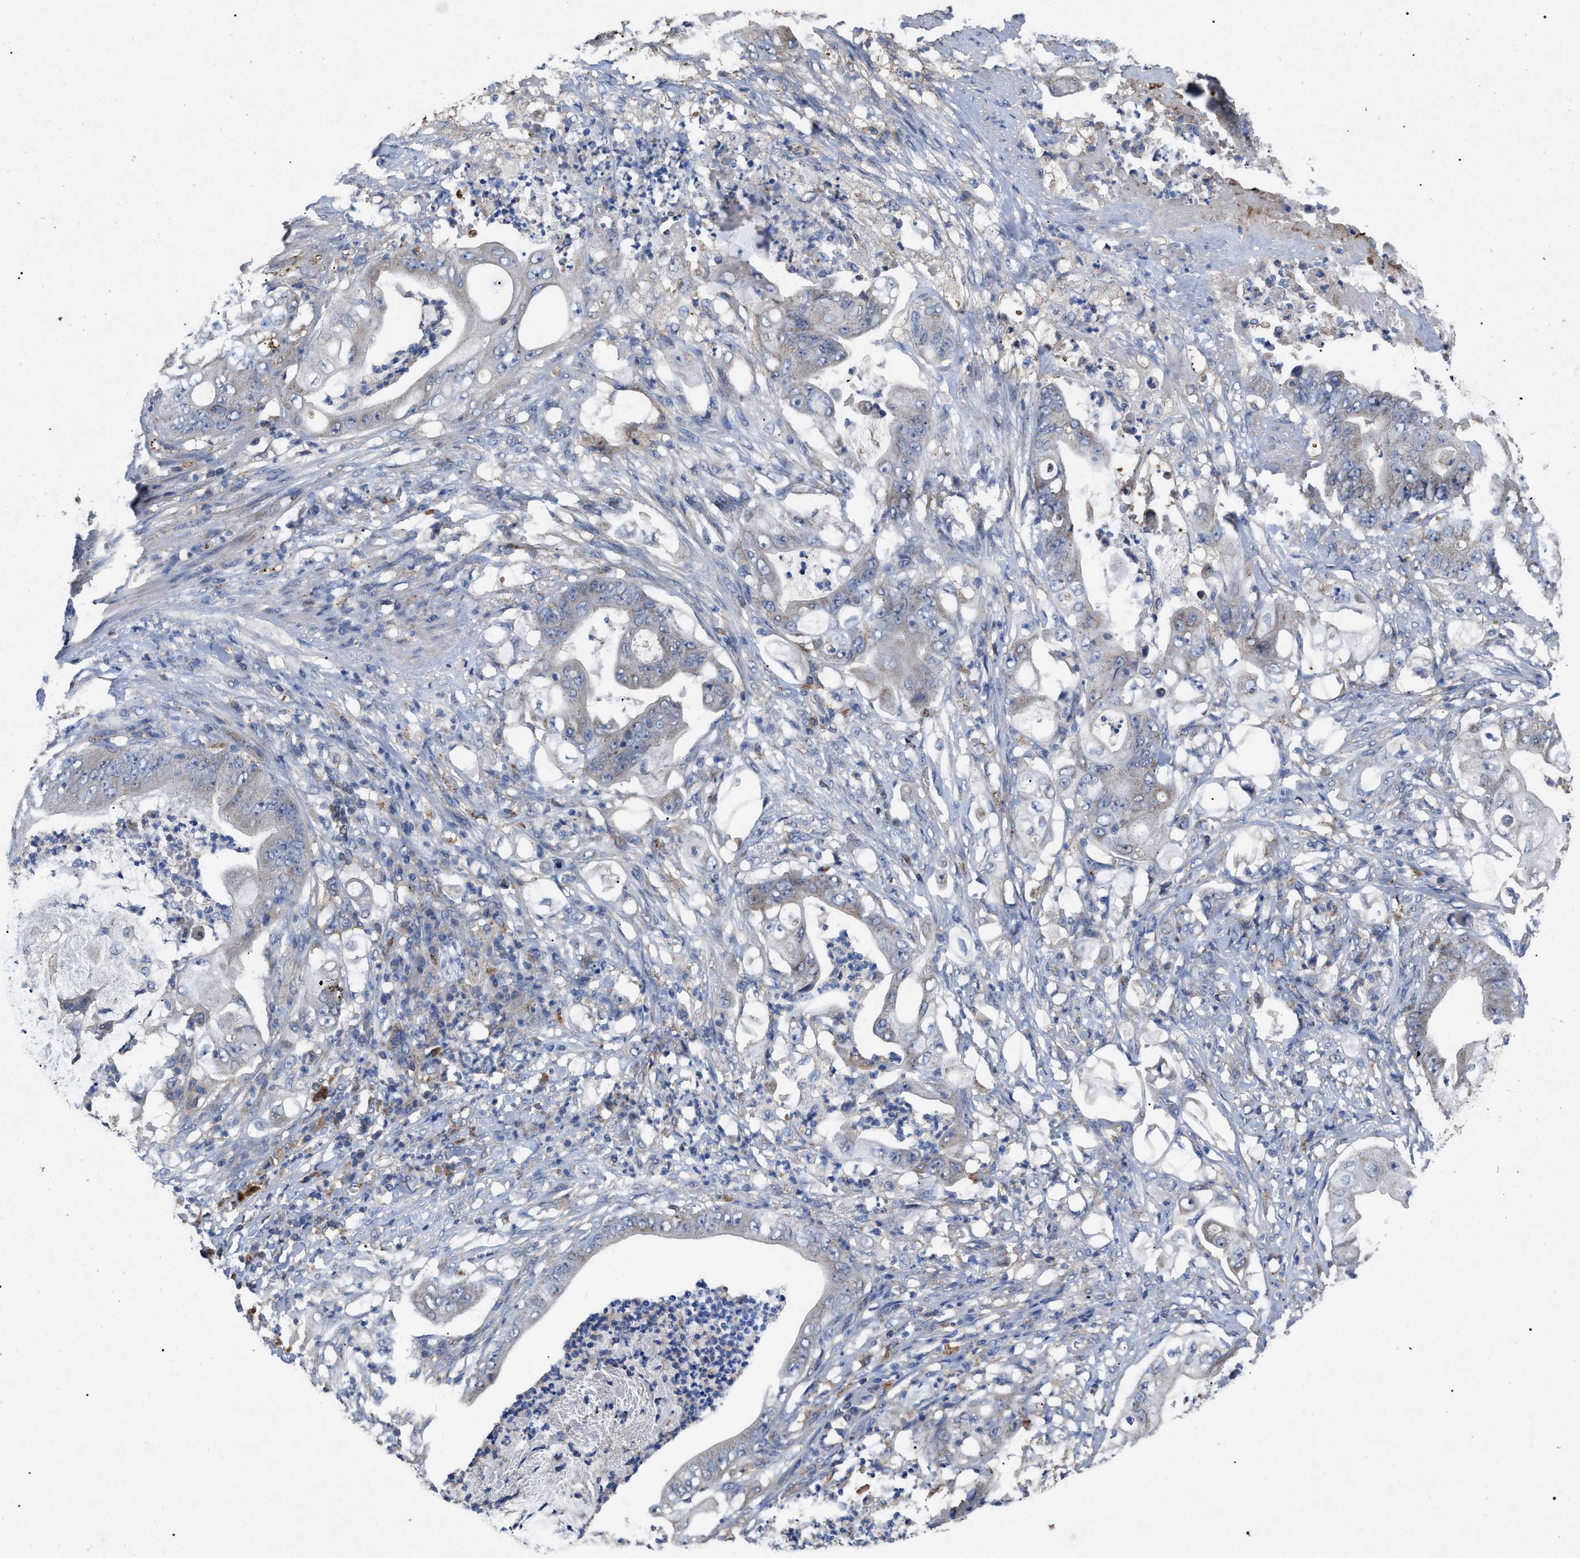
{"staining": {"intensity": "negative", "quantity": "none", "location": "none"}, "tissue": "stomach cancer", "cell_type": "Tumor cells", "image_type": "cancer", "snomed": [{"axis": "morphology", "description": "Adenocarcinoma, NOS"}, {"axis": "topography", "description": "Stomach"}], "caption": "High magnification brightfield microscopy of stomach cancer (adenocarcinoma) stained with DAB (brown) and counterstained with hematoxylin (blue): tumor cells show no significant staining.", "gene": "FAM171A2", "patient": {"sex": "female", "age": 73}}